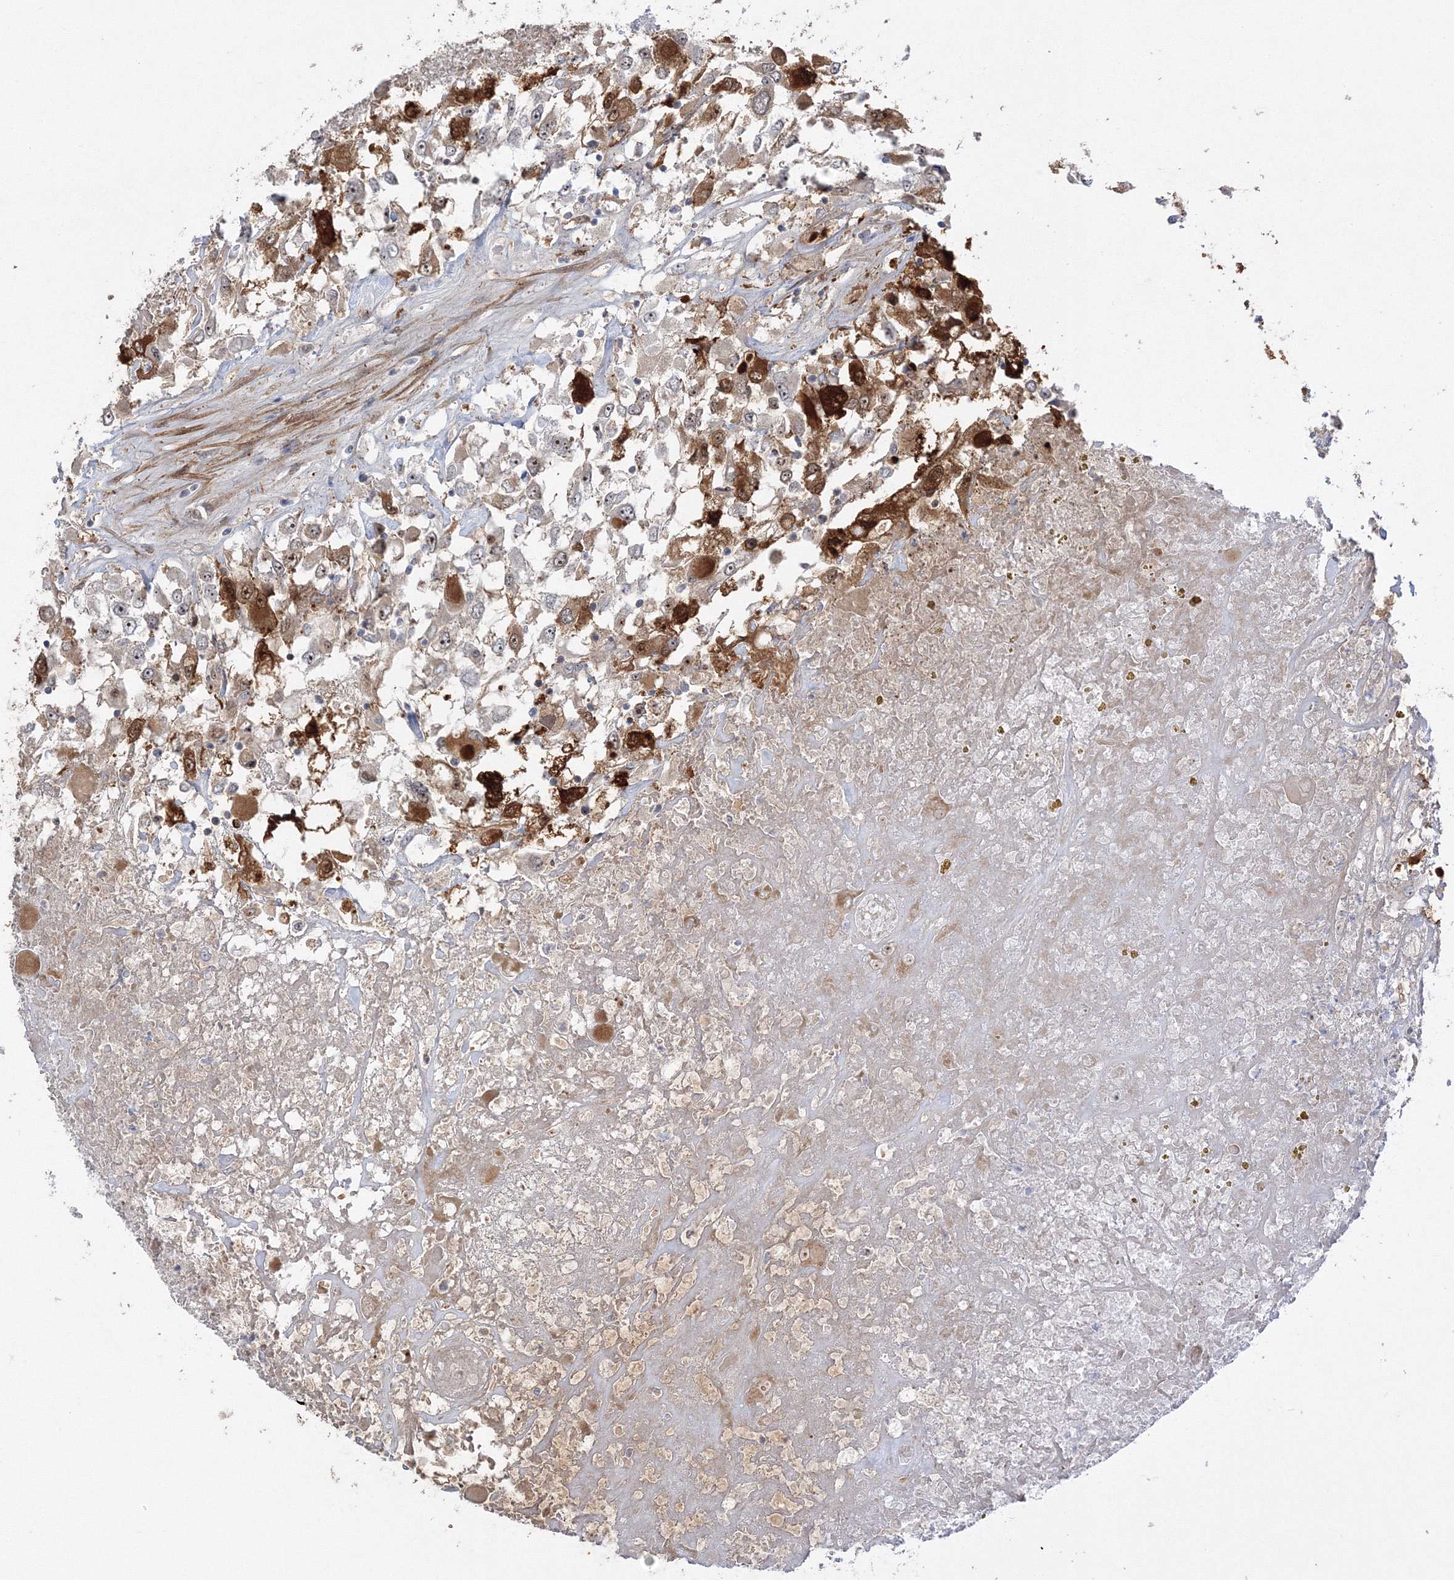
{"staining": {"intensity": "moderate", "quantity": ">75%", "location": "cytoplasmic/membranous,nuclear"}, "tissue": "renal cancer", "cell_type": "Tumor cells", "image_type": "cancer", "snomed": [{"axis": "morphology", "description": "Adenocarcinoma, NOS"}, {"axis": "topography", "description": "Kidney"}], "caption": "Renal cancer tissue displays moderate cytoplasmic/membranous and nuclear positivity in approximately >75% of tumor cells", "gene": "NPM3", "patient": {"sex": "female", "age": 52}}